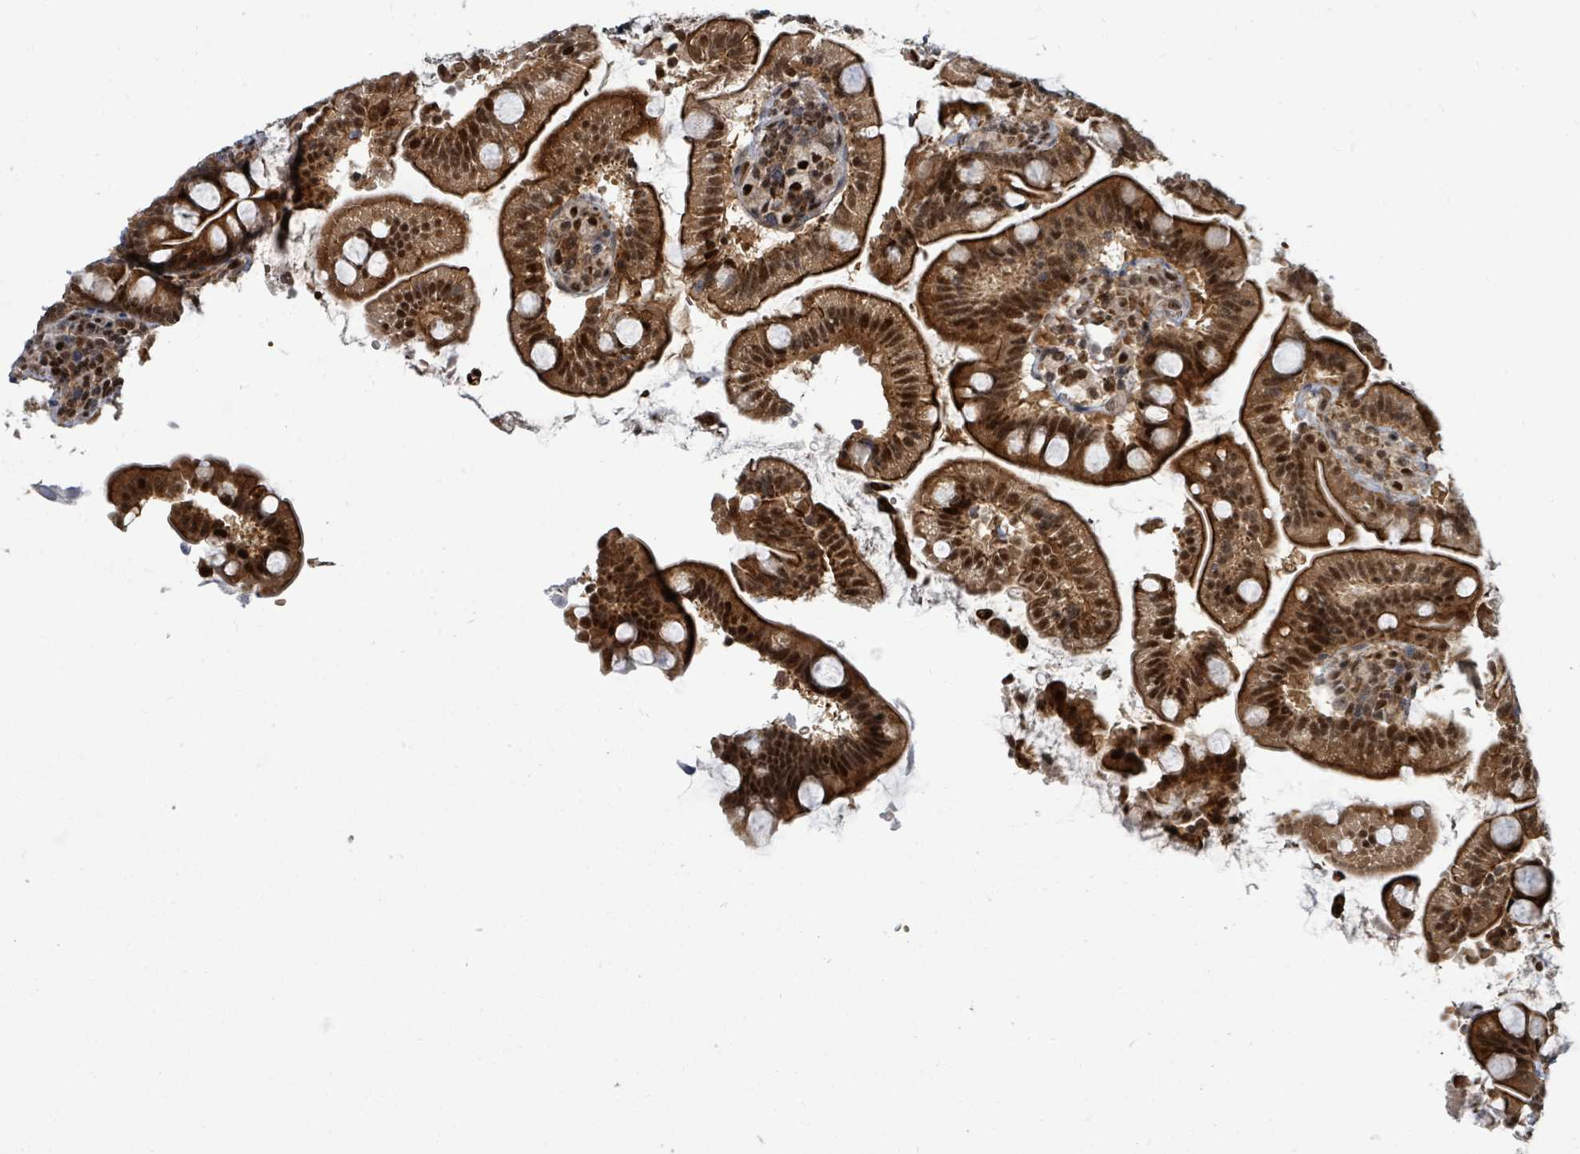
{"staining": {"intensity": "strong", "quantity": ">75%", "location": "cytoplasmic/membranous,nuclear"}, "tissue": "small intestine", "cell_type": "Glandular cells", "image_type": "normal", "snomed": [{"axis": "morphology", "description": "Normal tissue, NOS"}, {"axis": "topography", "description": "Small intestine"}], "caption": "IHC micrograph of benign small intestine stained for a protein (brown), which reveals high levels of strong cytoplasmic/membranous,nuclear positivity in approximately >75% of glandular cells.", "gene": "TRDMT1", "patient": {"sex": "female", "age": 64}}